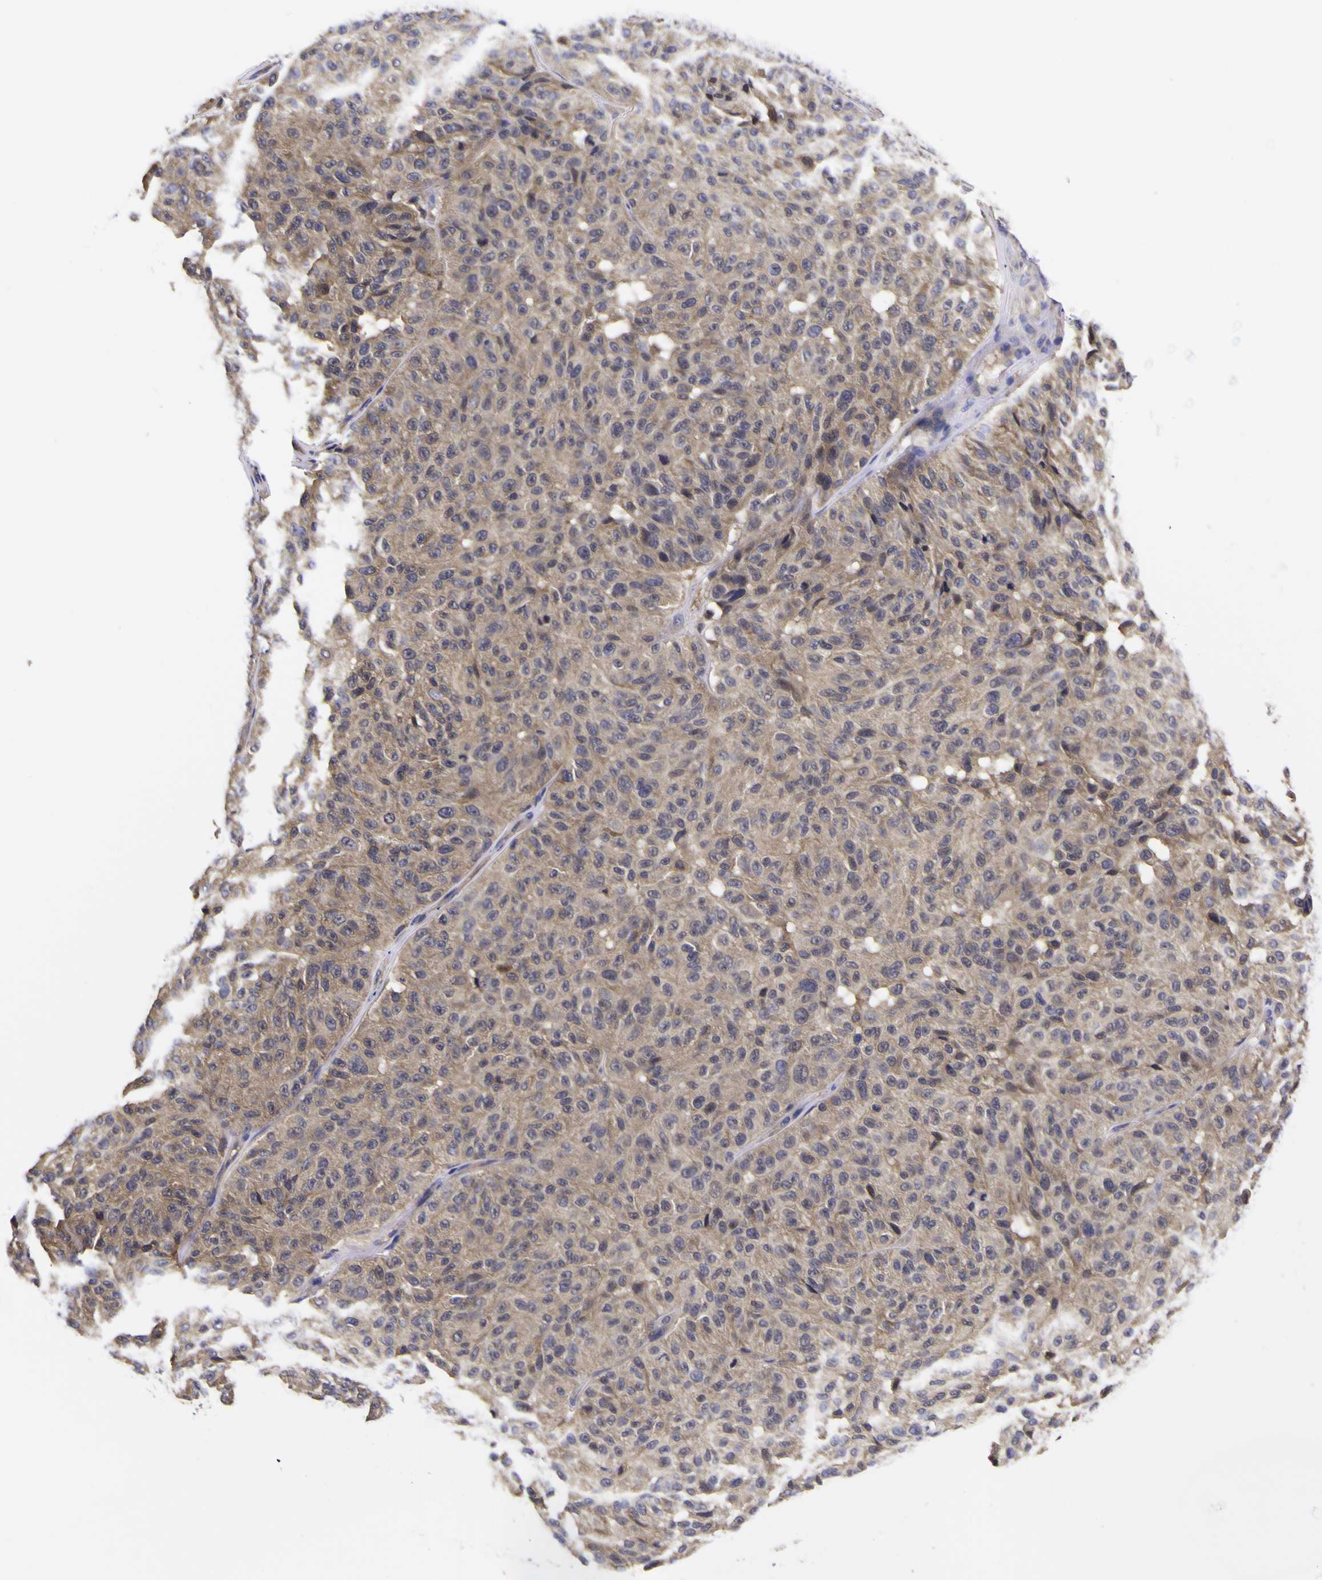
{"staining": {"intensity": "weak", "quantity": ">75%", "location": "cytoplasmic/membranous"}, "tissue": "melanoma", "cell_type": "Tumor cells", "image_type": "cancer", "snomed": [{"axis": "morphology", "description": "Malignant melanoma, NOS"}, {"axis": "topography", "description": "Skin"}], "caption": "Melanoma stained for a protein demonstrates weak cytoplasmic/membranous positivity in tumor cells.", "gene": "MAPK14", "patient": {"sex": "female", "age": 46}}